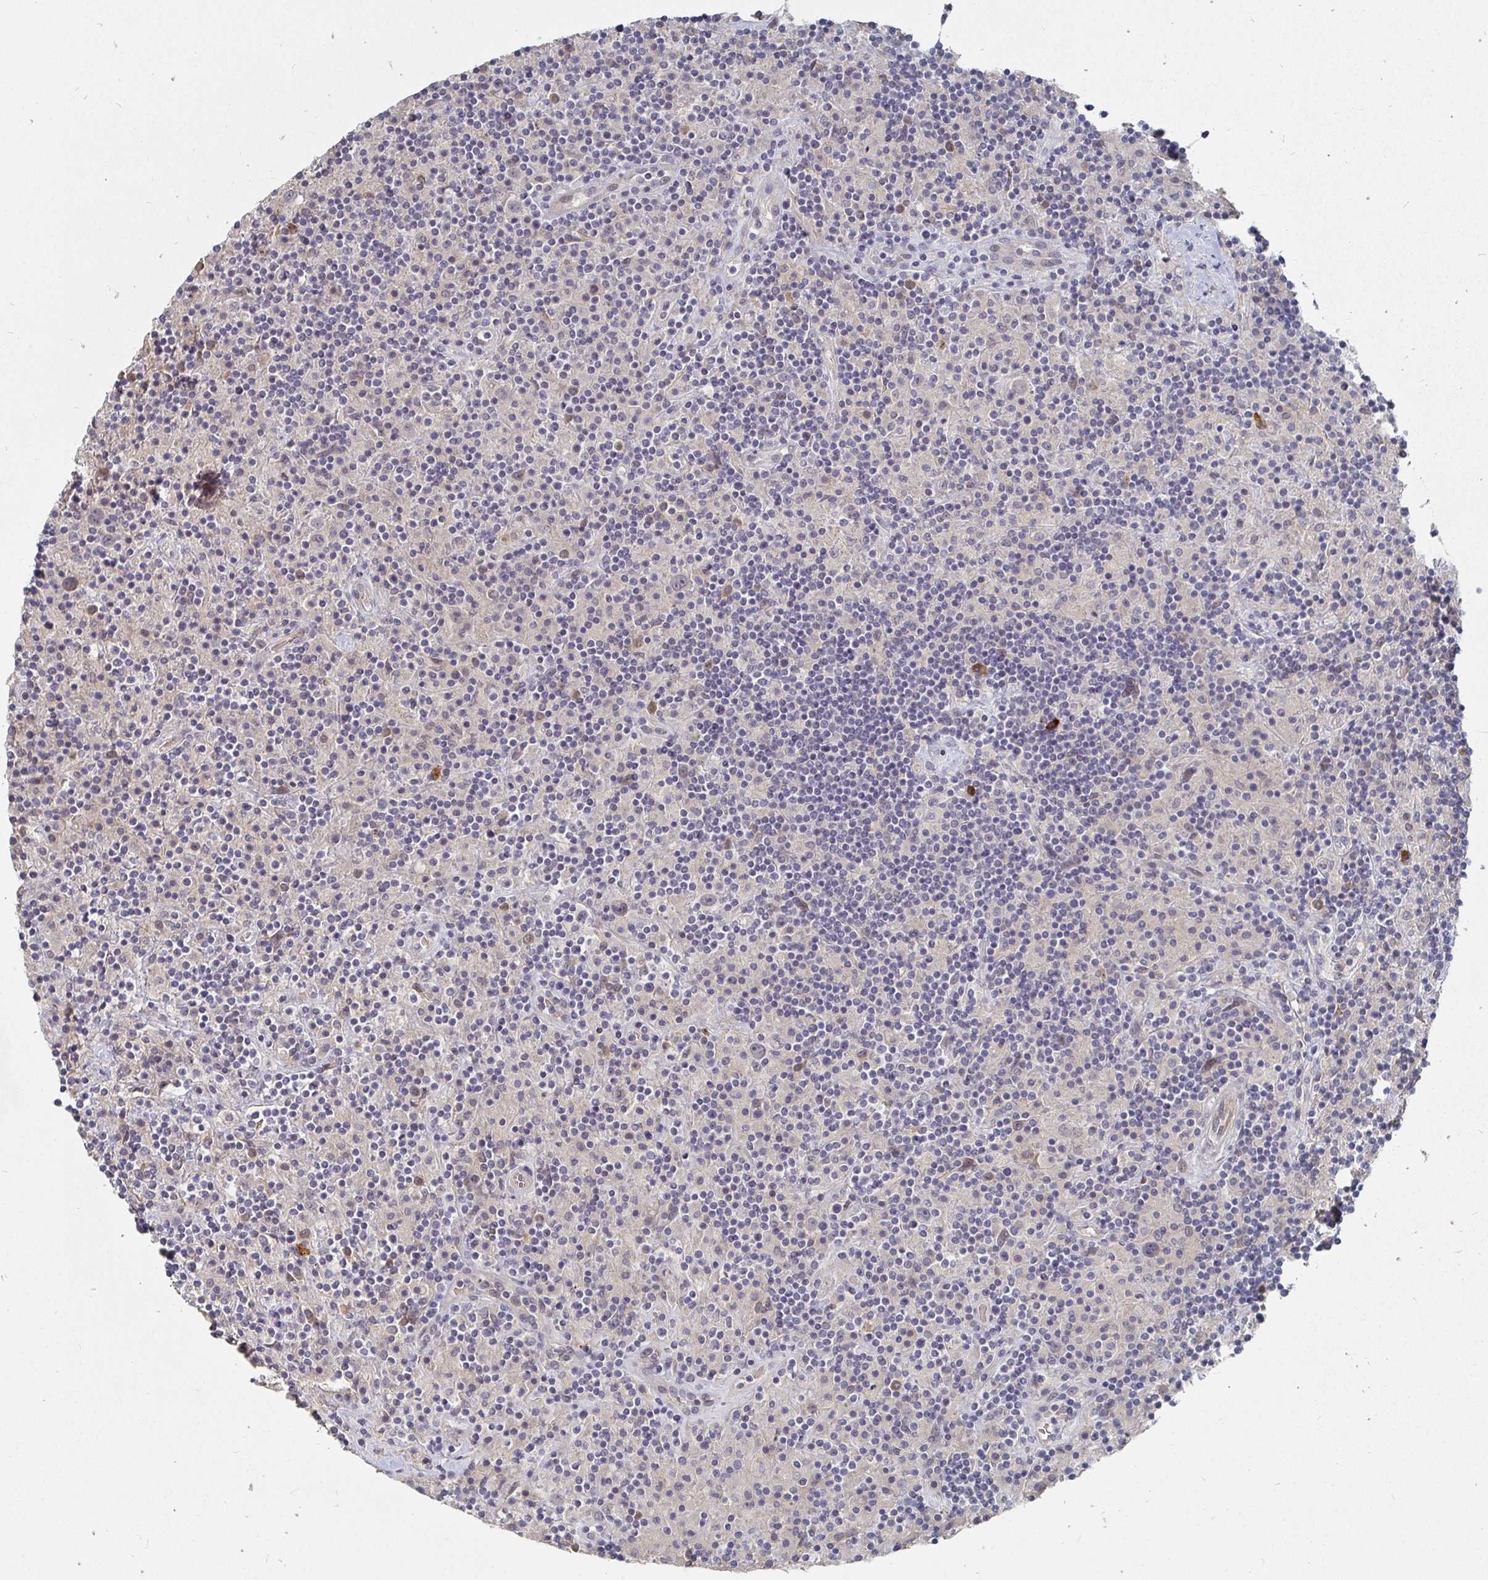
{"staining": {"intensity": "negative", "quantity": "none", "location": "none"}, "tissue": "lymphoma", "cell_type": "Tumor cells", "image_type": "cancer", "snomed": [{"axis": "morphology", "description": "Hodgkin's disease, NOS"}, {"axis": "topography", "description": "Lymph node"}], "caption": "This is a histopathology image of immunohistochemistry staining of lymphoma, which shows no staining in tumor cells.", "gene": "MEIS1", "patient": {"sex": "male", "age": 70}}